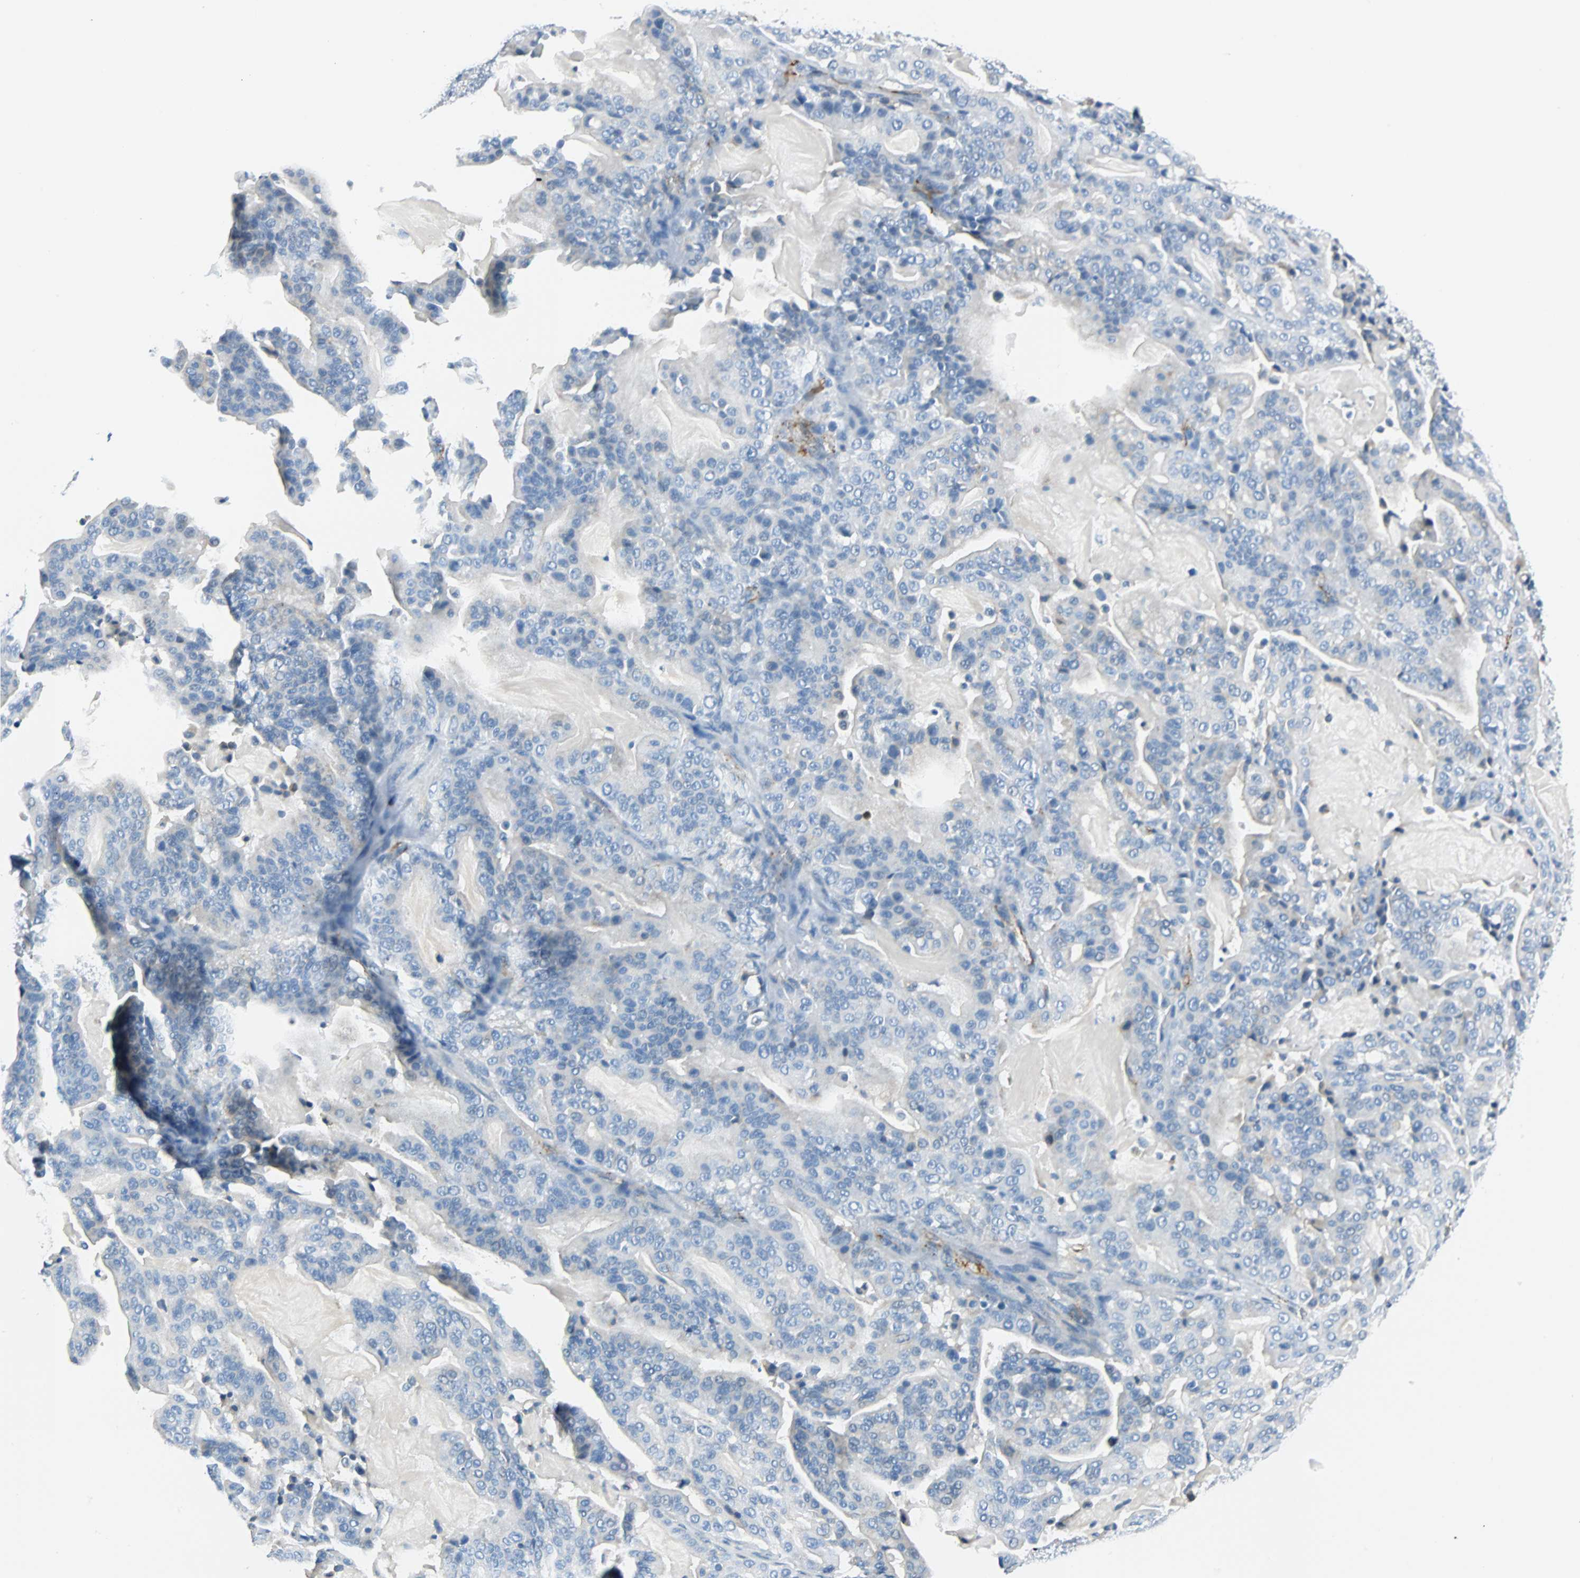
{"staining": {"intensity": "weak", "quantity": "25%-75%", "location": "cytoplasmic/membranous"}, "tissue": "pancreatic cancer", "cell_type": "Tumor cells", "image_type": "cancer", "snomed": [{"axis": "morphology", "description": "Adenocarcinoma, NOS"}, {"axis": "topography", "description": "Pancreas"}], "caption": "Approximately 25%-75% of tumor cells in human pancreatic cancer (adenocarcinoma) demonstrate weak cytoplasmic/membranous protein staining as visualized by brown immunohistochemical staining.", "gene": "VPS9D1", "patient": {"sex": "male", "age": 63}}